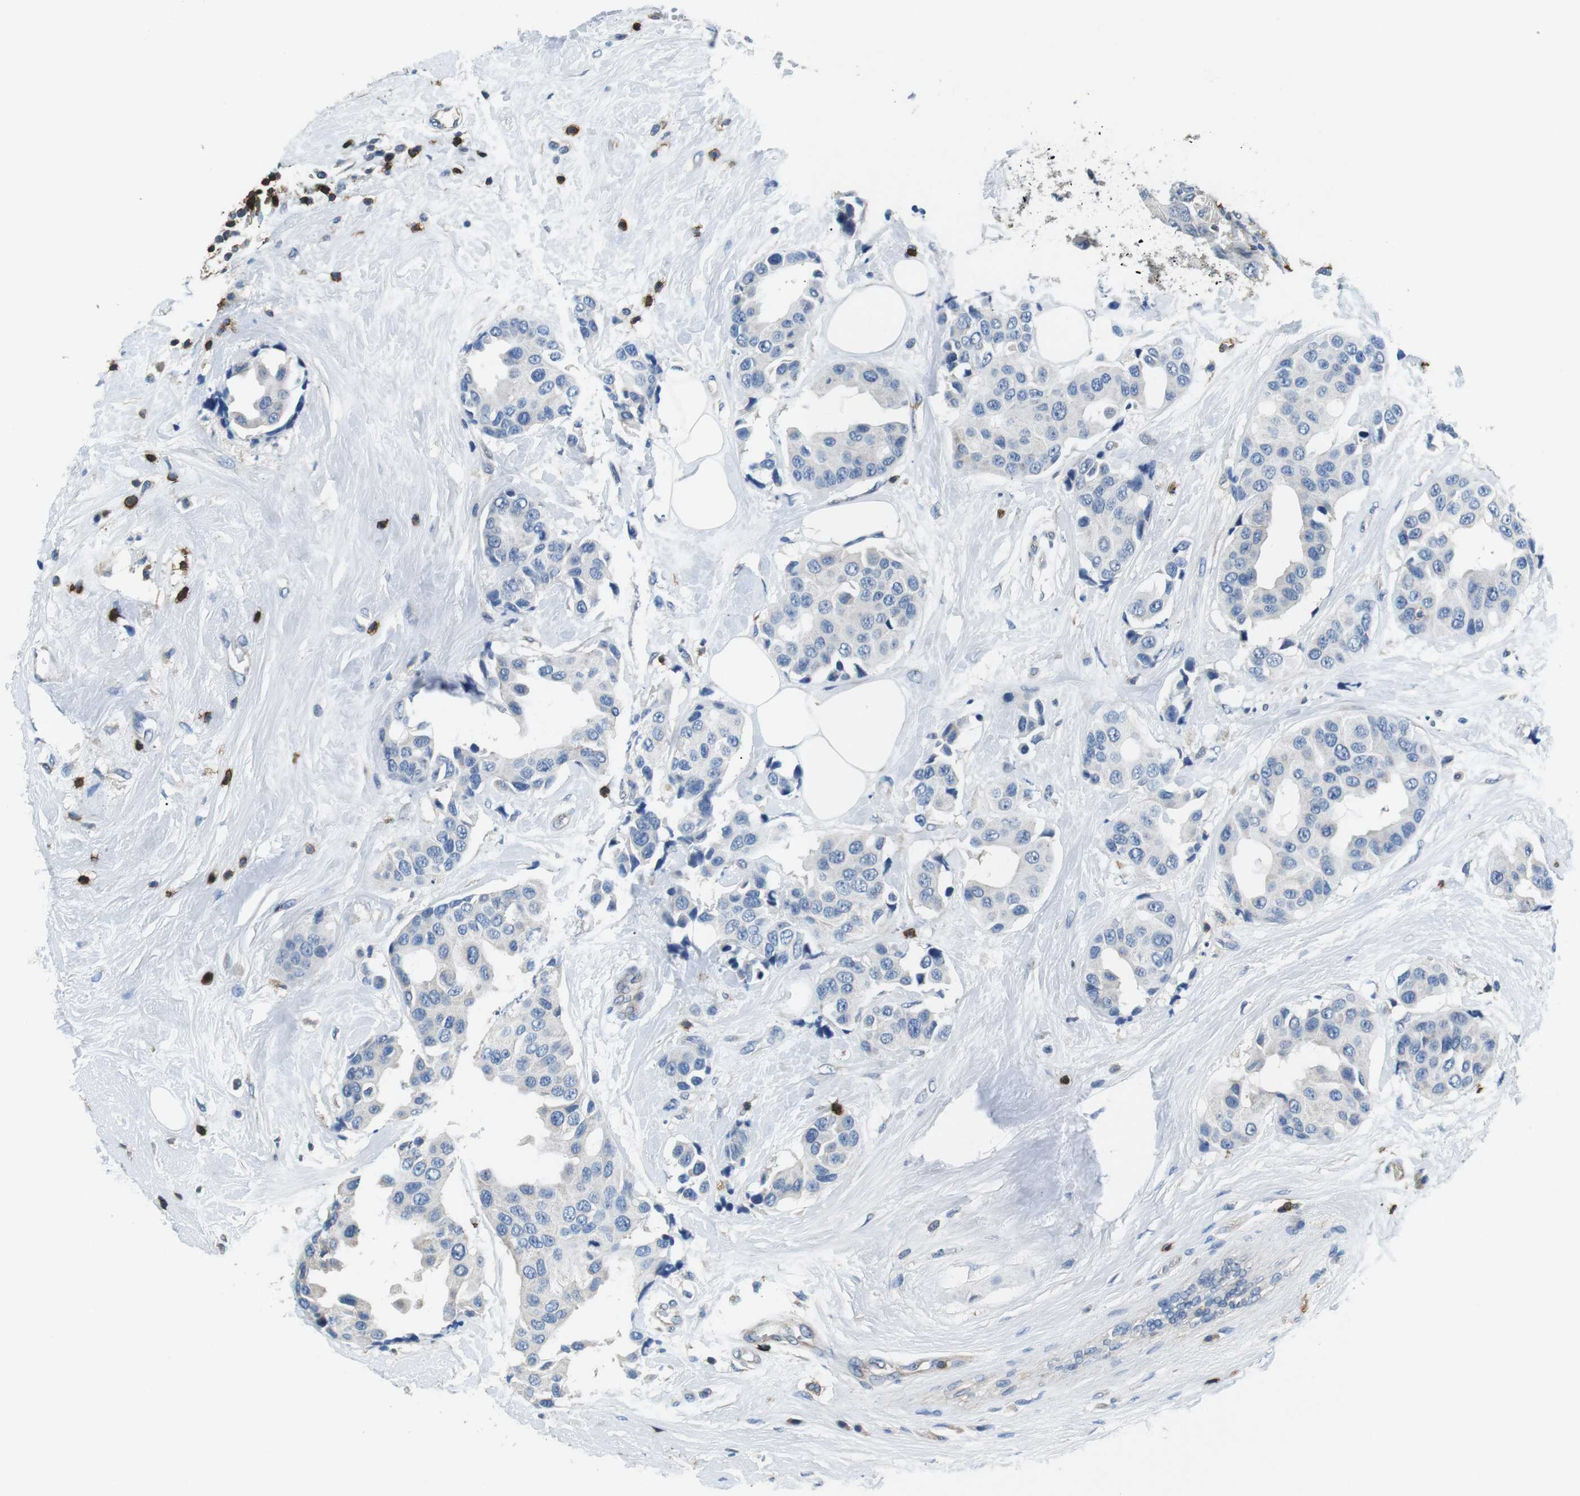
{"staining": {"intensity": "negative", "quantity": "none", "location": "none"}, "tissue": "breast cancer", "cell_type": "Tumor cells", "image_type": "cancer", "snomed": [{"axis": "morphology", "description": "Normal tissue, NOS"}, {"axis": "morphology", "description": "Duct carcinoma"}, {"axis": "topography", "description": "Breast"}], "caption": "The photomicrograph demonstrates no significant positivity in tumor cells of invasive ductal carcinoma (breast).", "gene": "CD6", "patient": {"sex": "female", "age": 39}}